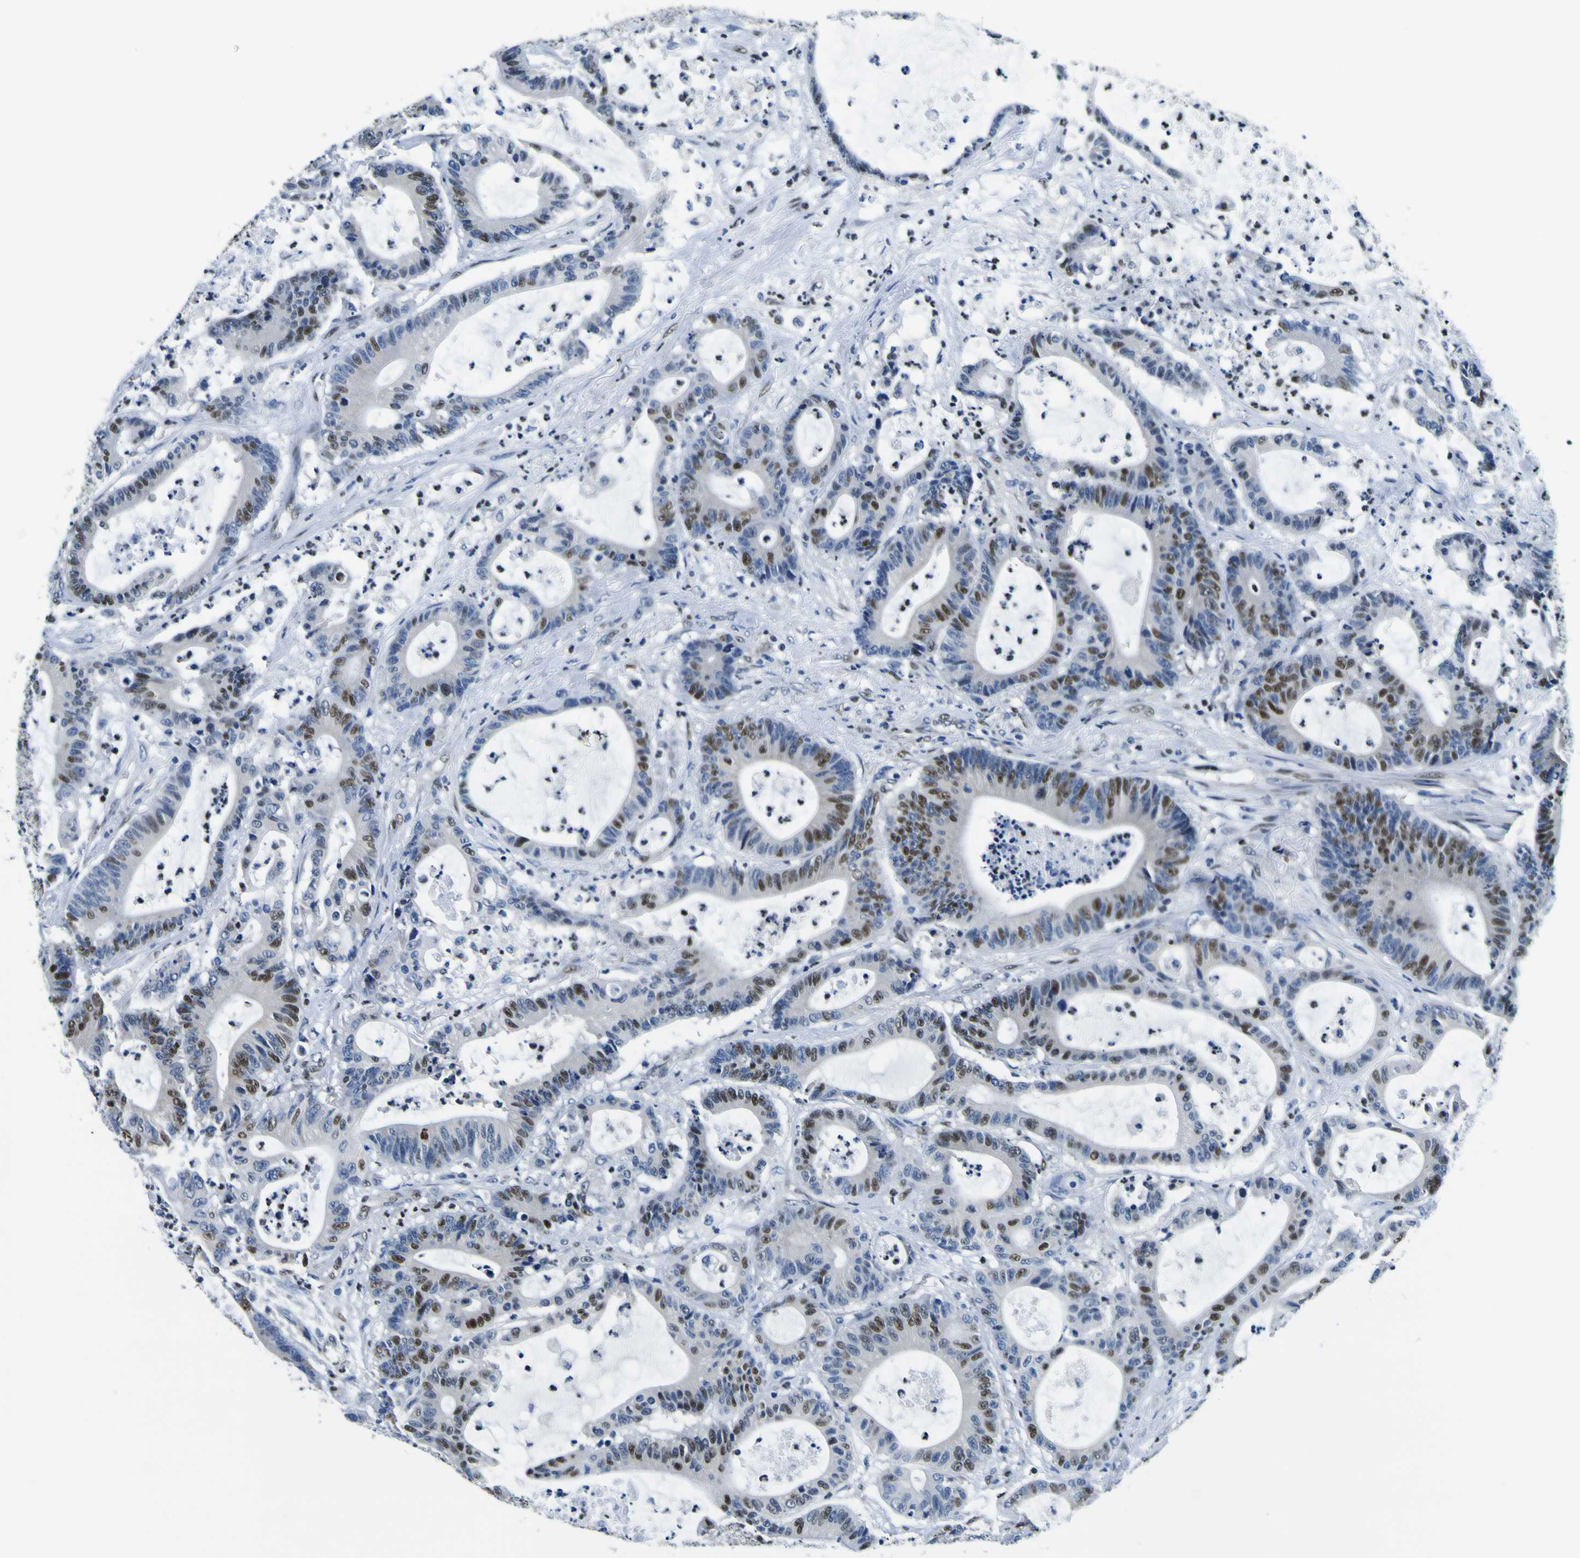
{"staining": {"intensity": "strong", "quantity": "25%-75%", "location": "nuclear"}, "tissue": "colorectal cancer", "cell_type": "Tumor cells", "image_type": "cancer", "snomed": [{"axis": "morphology", "description": "Adenocarcinoma, NOS"}, {"axis": "topography", "description": "Colon"}], "caption": "A high amount of strong nuclear positivity is seen in about 25%-75% of tumor cells in colorectal cancer (adenocarcinoma) tissue.", "gene": "SP1", "patient": {"sex": "female", "age": 84}}